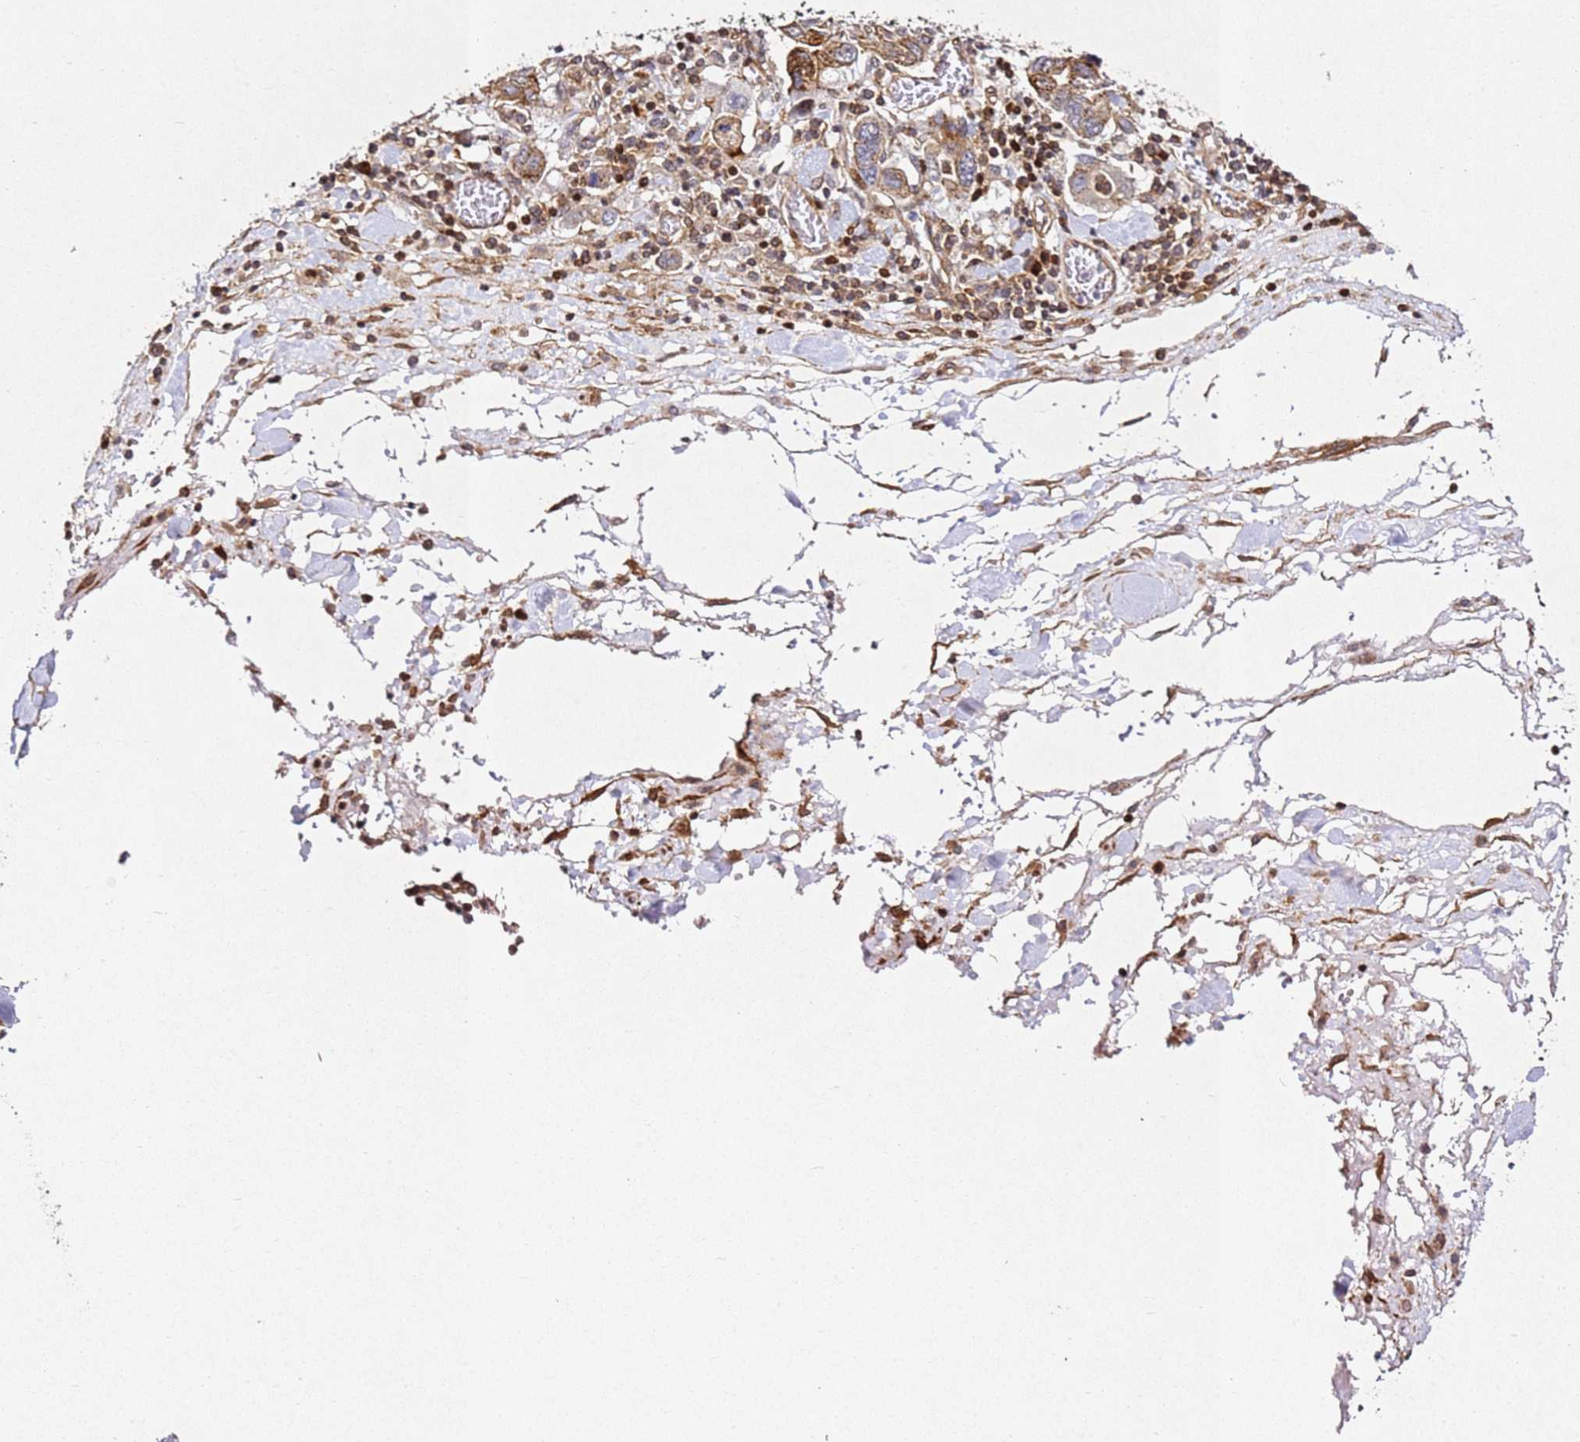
{"staining": {"intensity": "weak", "quantity": "25%-75%", "location": "cytoplasmic/membranous"}, "tissue": "stomach cancer", "cell_type": "Tumor cells", "image_type": "cancer", "snomed": [{"axis": "morphology", "description": "Adenocarcinoma, NOS"}, {"axis": "topography", "description": "Stomach, upper"}, {"axis": "topography", "description": "Stomach"}], "caption": "Immunohistochemistry photomicrograph of neoplastic tissue: stomach cancer (adenocarcinoma) stained using immunohistochemistry (IHC) demonstrates low levels of weak protein expression localized specifically in the cytoplasmic/membranous of tumor cells, appearing as a cytoplasmic/membranous brown color.", "gene": "ZNF296", "patient": {"sex": "male", "age": 62}}